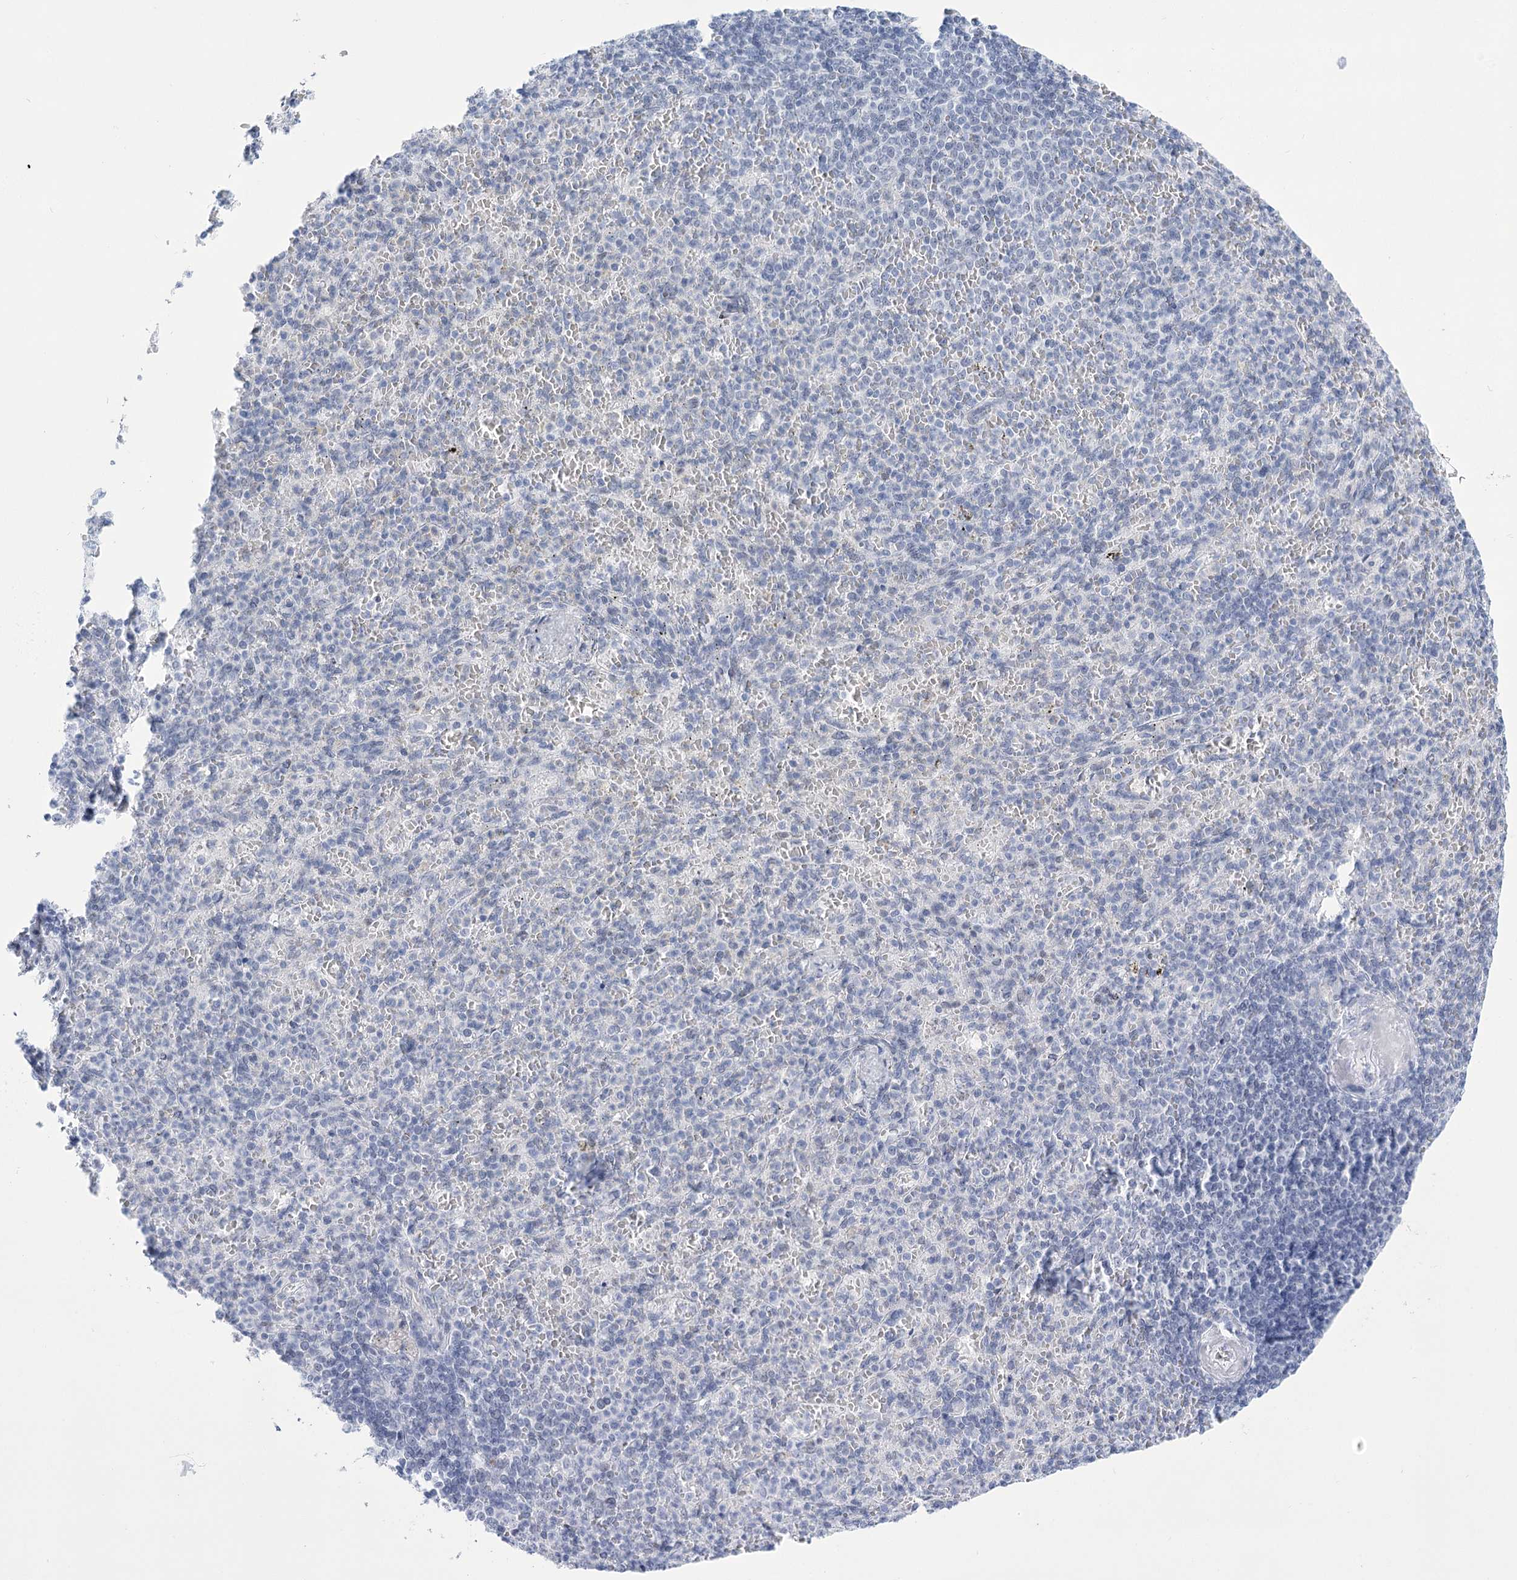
{"staining": {"intensity": "negative", "quantity": "none", "location": "none"}, "tissue": "spleen", "cell_type": "Cells in red pulp", "image_type": "normal", "snomed": [{"axis": "morphology", "description": "Normal tissue, NOS"}, {"axis": "topography", "description": "Spleen"}], "caption": "Immunohistochemical staining of unremarkable spleen reveals no significant positivity in cells in red pulp.", "gene": "HORMAD1", "patient": {"sex": "female", "age": 74}}